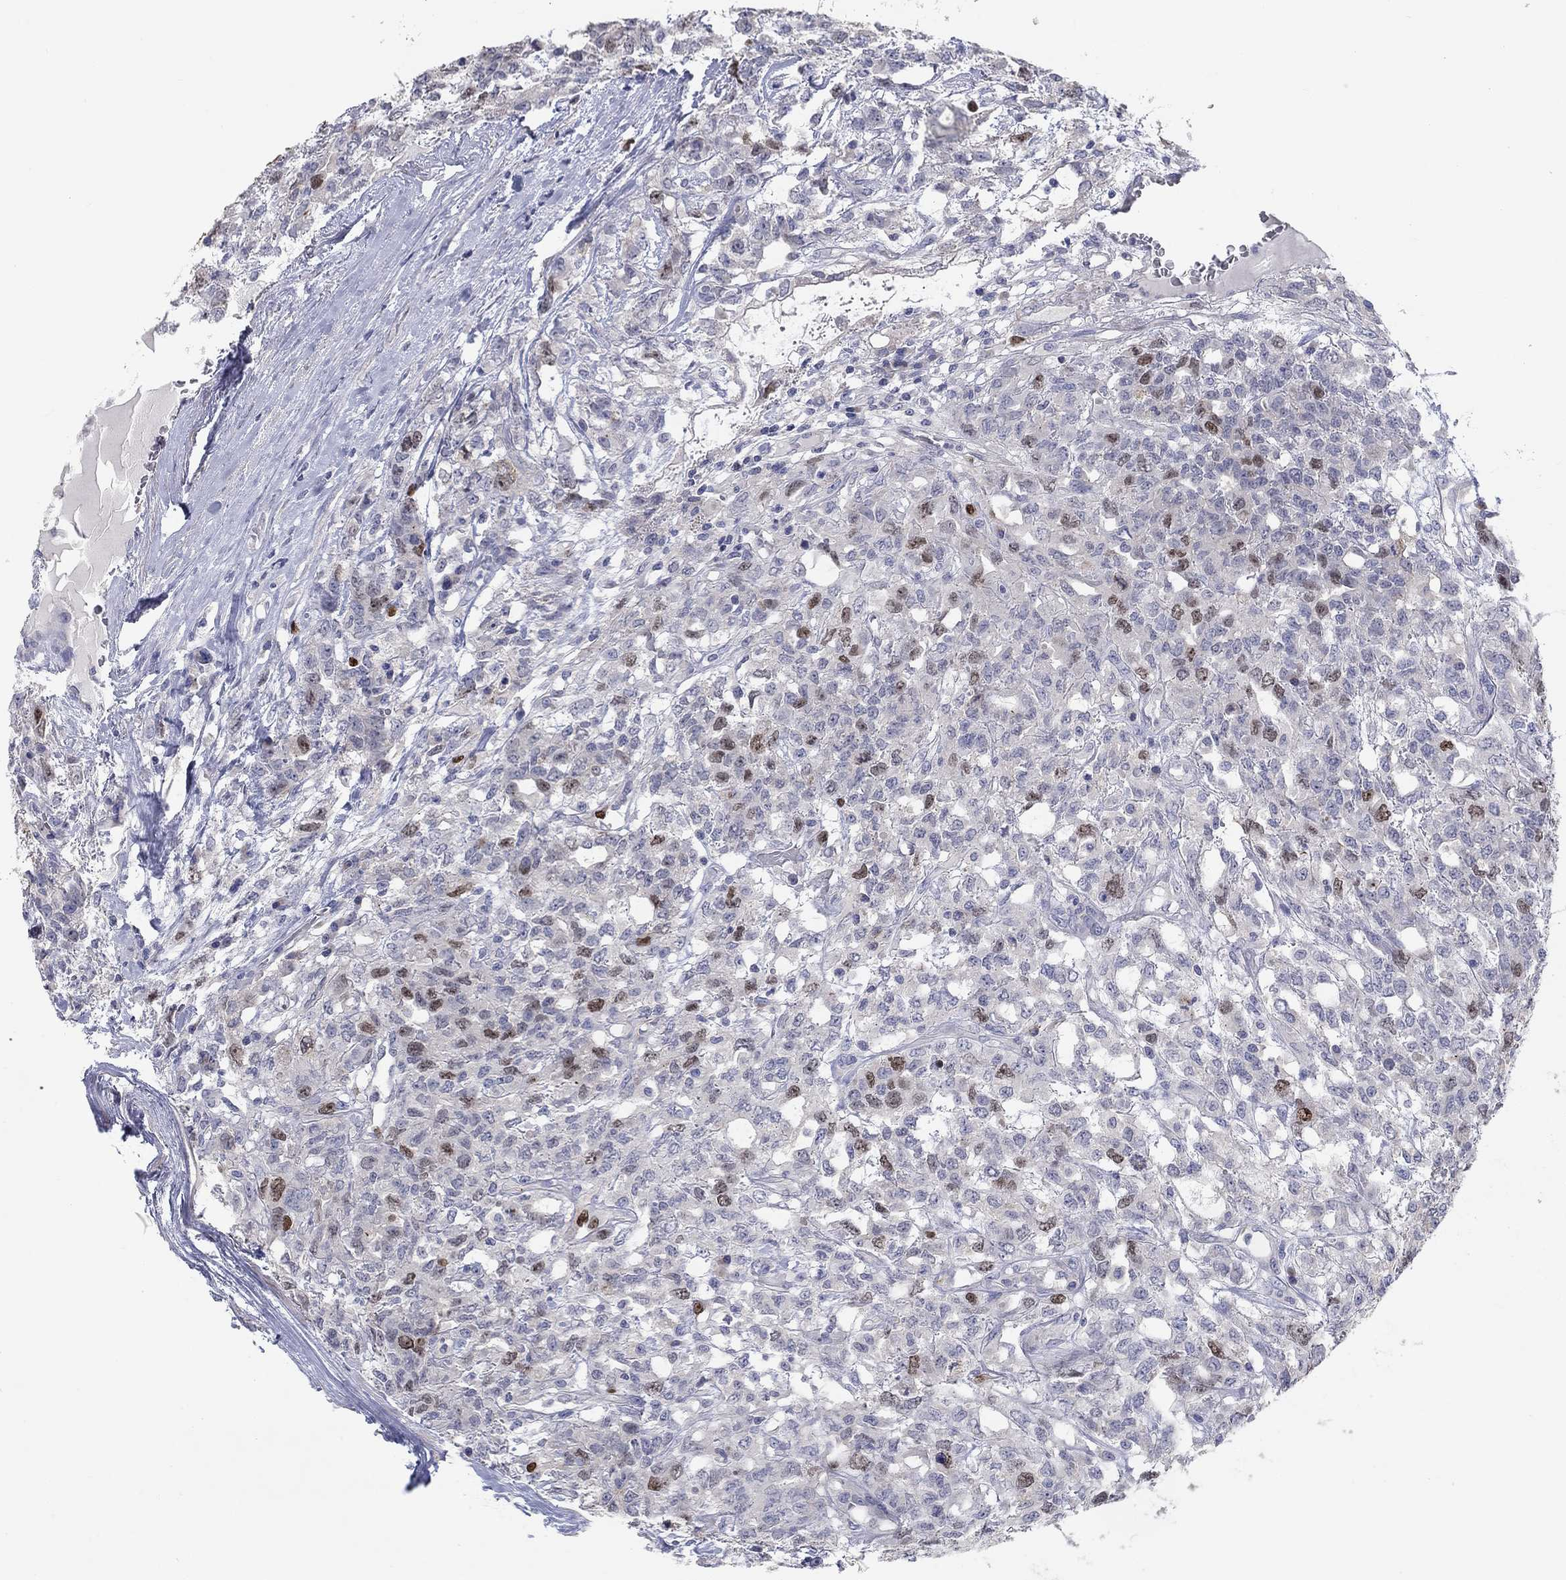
{"staining": {"intensity": "moderate", "quantity": "<25%", "location": "nuclear"}, "tissue": "testis cancer", "cell_type": "Tumor cells", "image_type": "cancer", "snomed": [{"axis": "morphology", "description": "Seminoma, NOS"}, {"axis": "topography", "description": "Testis"}], "caption": "Immunohistochemical staining of human testis seminoma exhibits low levels of moderate nuclear protein expression in approximately <25% of tumor cells. Immunohistochemistry stains the protein in brown and the nuclei are stained blue.", "gene": "PRC1", "patient": {"sex": "male", "age": 52}}